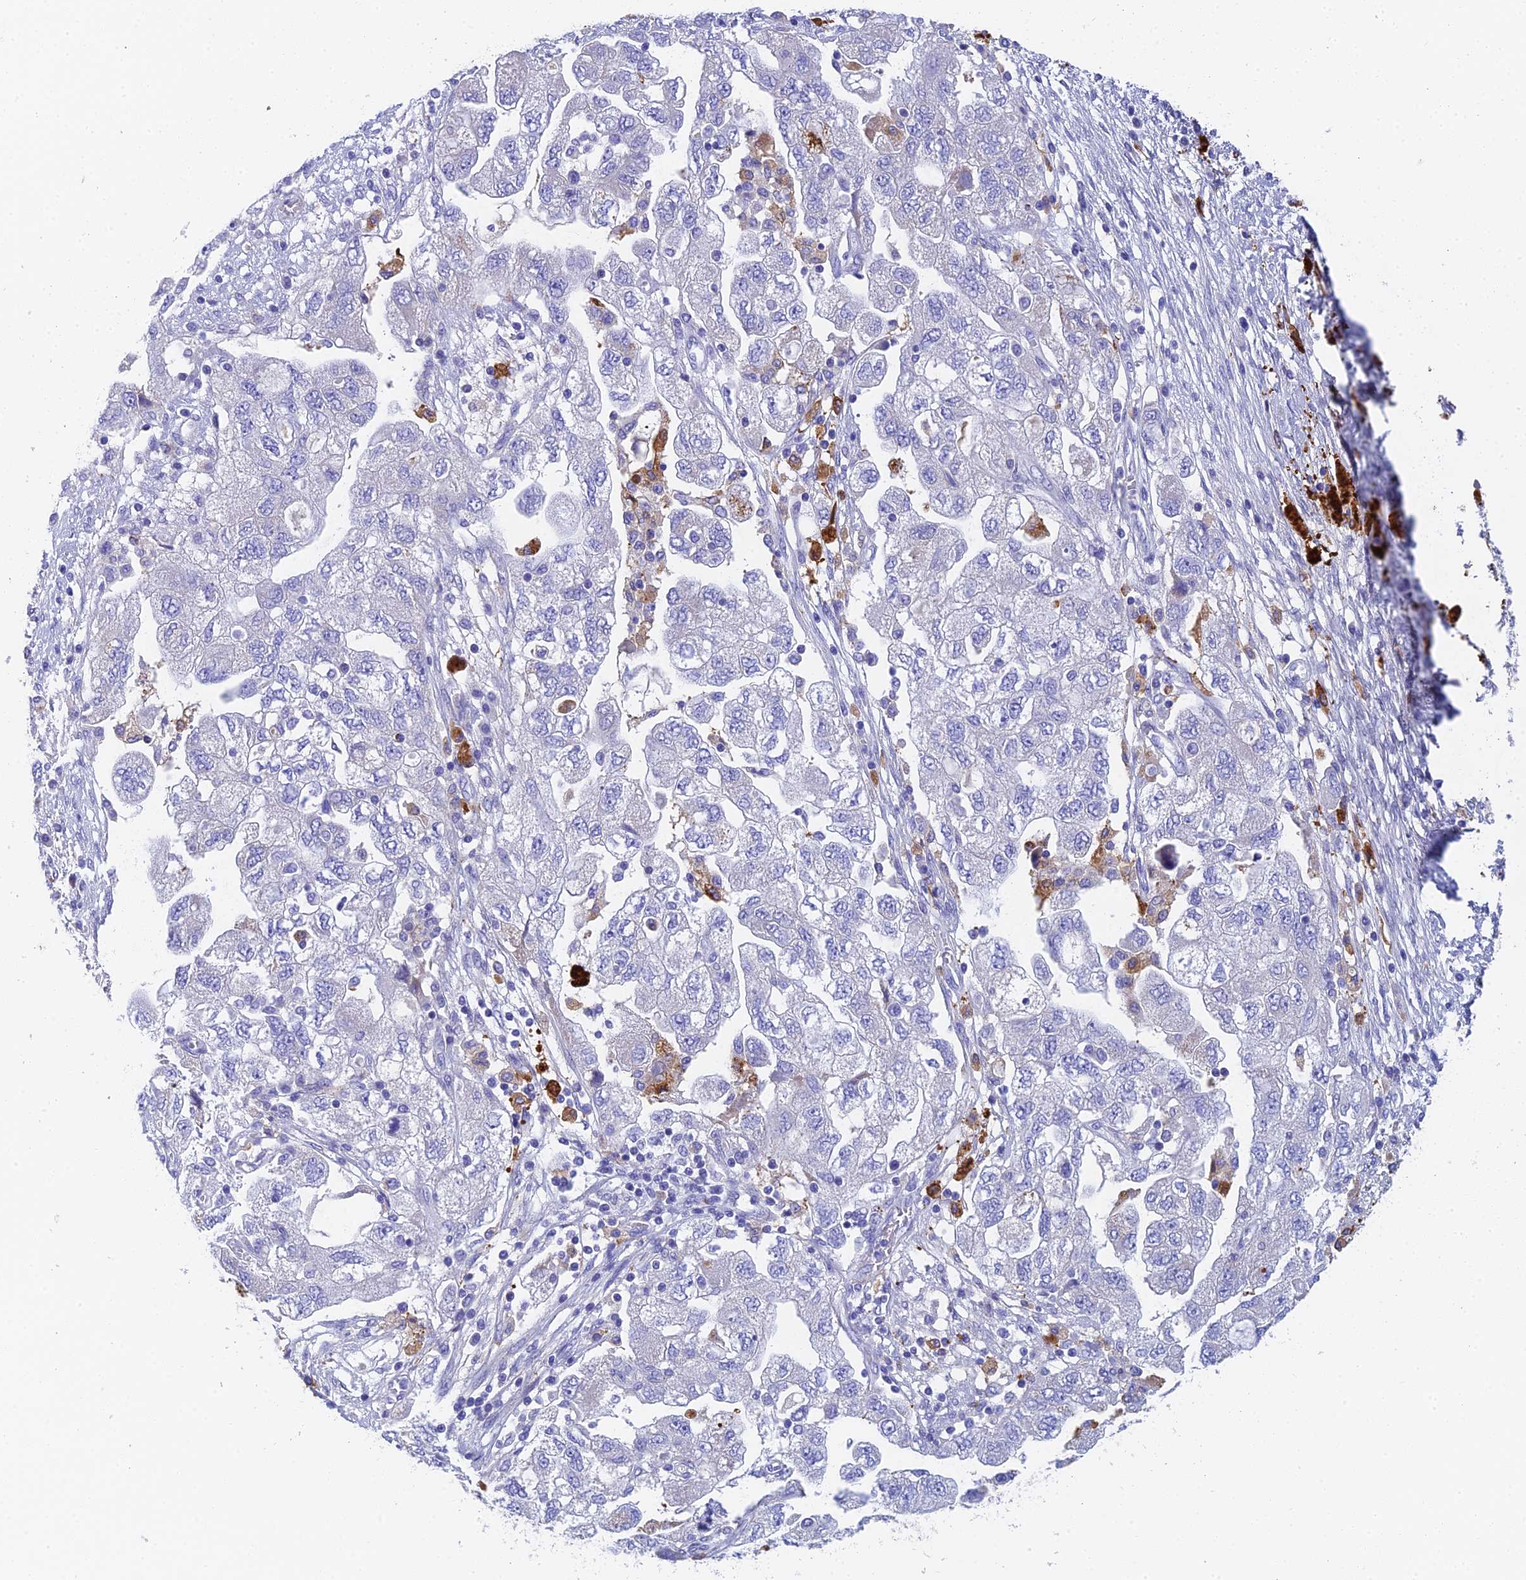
{"staining": {"intensity": "negative", "quantity": "none", "location": "none"}, "tissue": "ovarian cancer", "cell_type": "Tumor cells", "image_type": "cancer", "snomed": [{"axis": "morphology", "description": "Carcinoma, NOS"}, {"axis": "morphology", "description": "Cystadenocarcinoma, serous, NOS"}, {"axis": "topography", "description": "Ovary"}], "caption": "This histopathology image is of ovarian cancer stained with immunohistochemistry to label a protein in brown with the nuclei are counter-stained blue. There is no staining in tumor cells.", "gene": "ADAMTS13", "patient": {"sex": "female", "age": 69}}